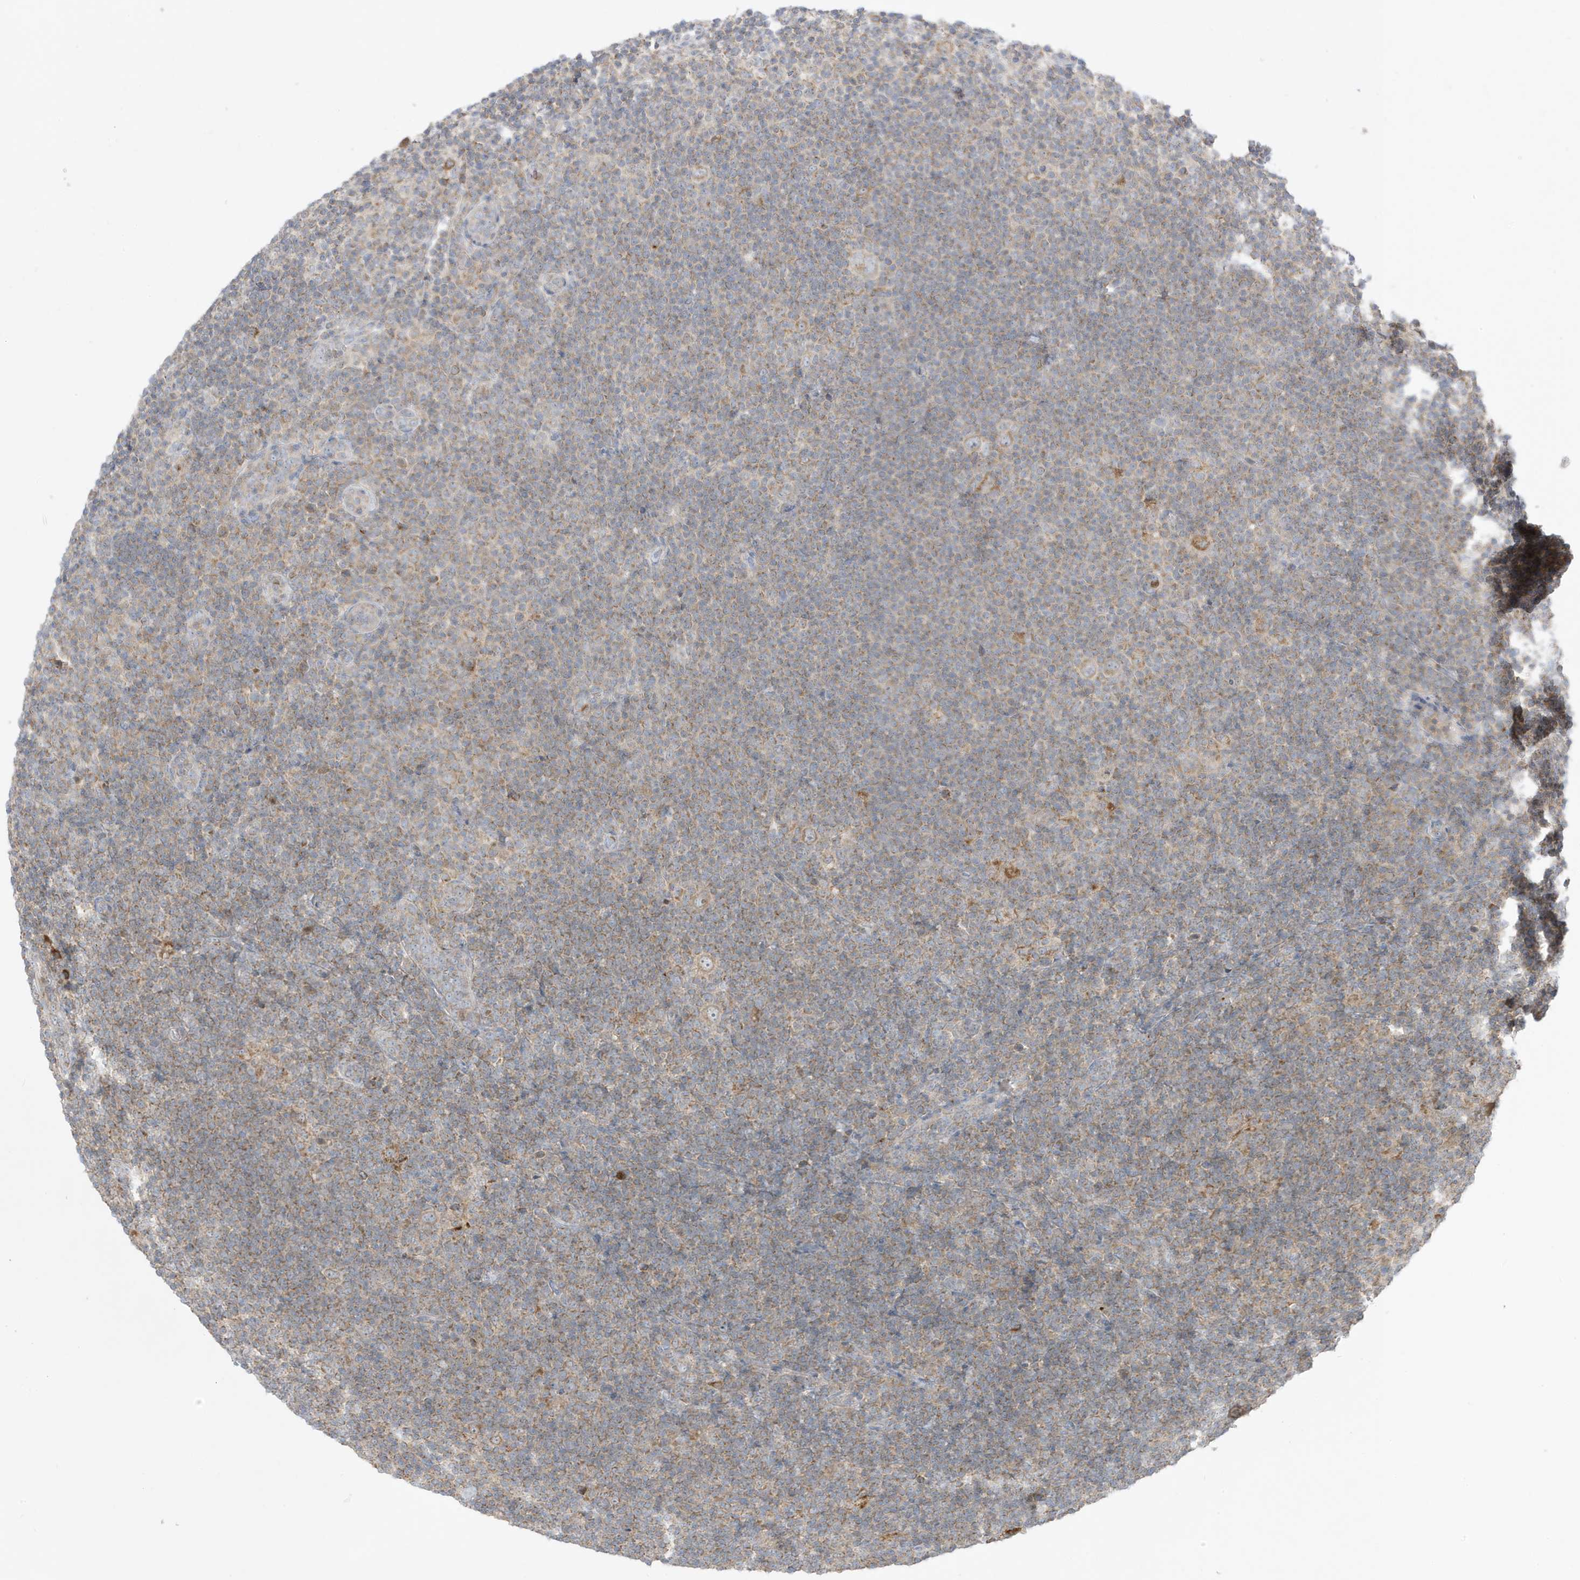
{"staining": {"intensity": "moderate", "quantity": "25%-75%", "location": "cytoplasmic/membranous"}, "tissue": "lymphoma", "cell_type": "Tumor cells", "image_type": "cancer", "snomed": [{"axis": "morphology", "description": "Hodgkin's disease, NOS"}, {"axis": "topography", "description": "Lymph node"}], "caption": "About 25%-75% of tumor cells in lymphoma reveal moderate cytoplasmic/membranous protein positivity as visualized by brown immunohistochemical staining.", "gene": "NPPC", "patient": {"sex": "female", "age": 57}}